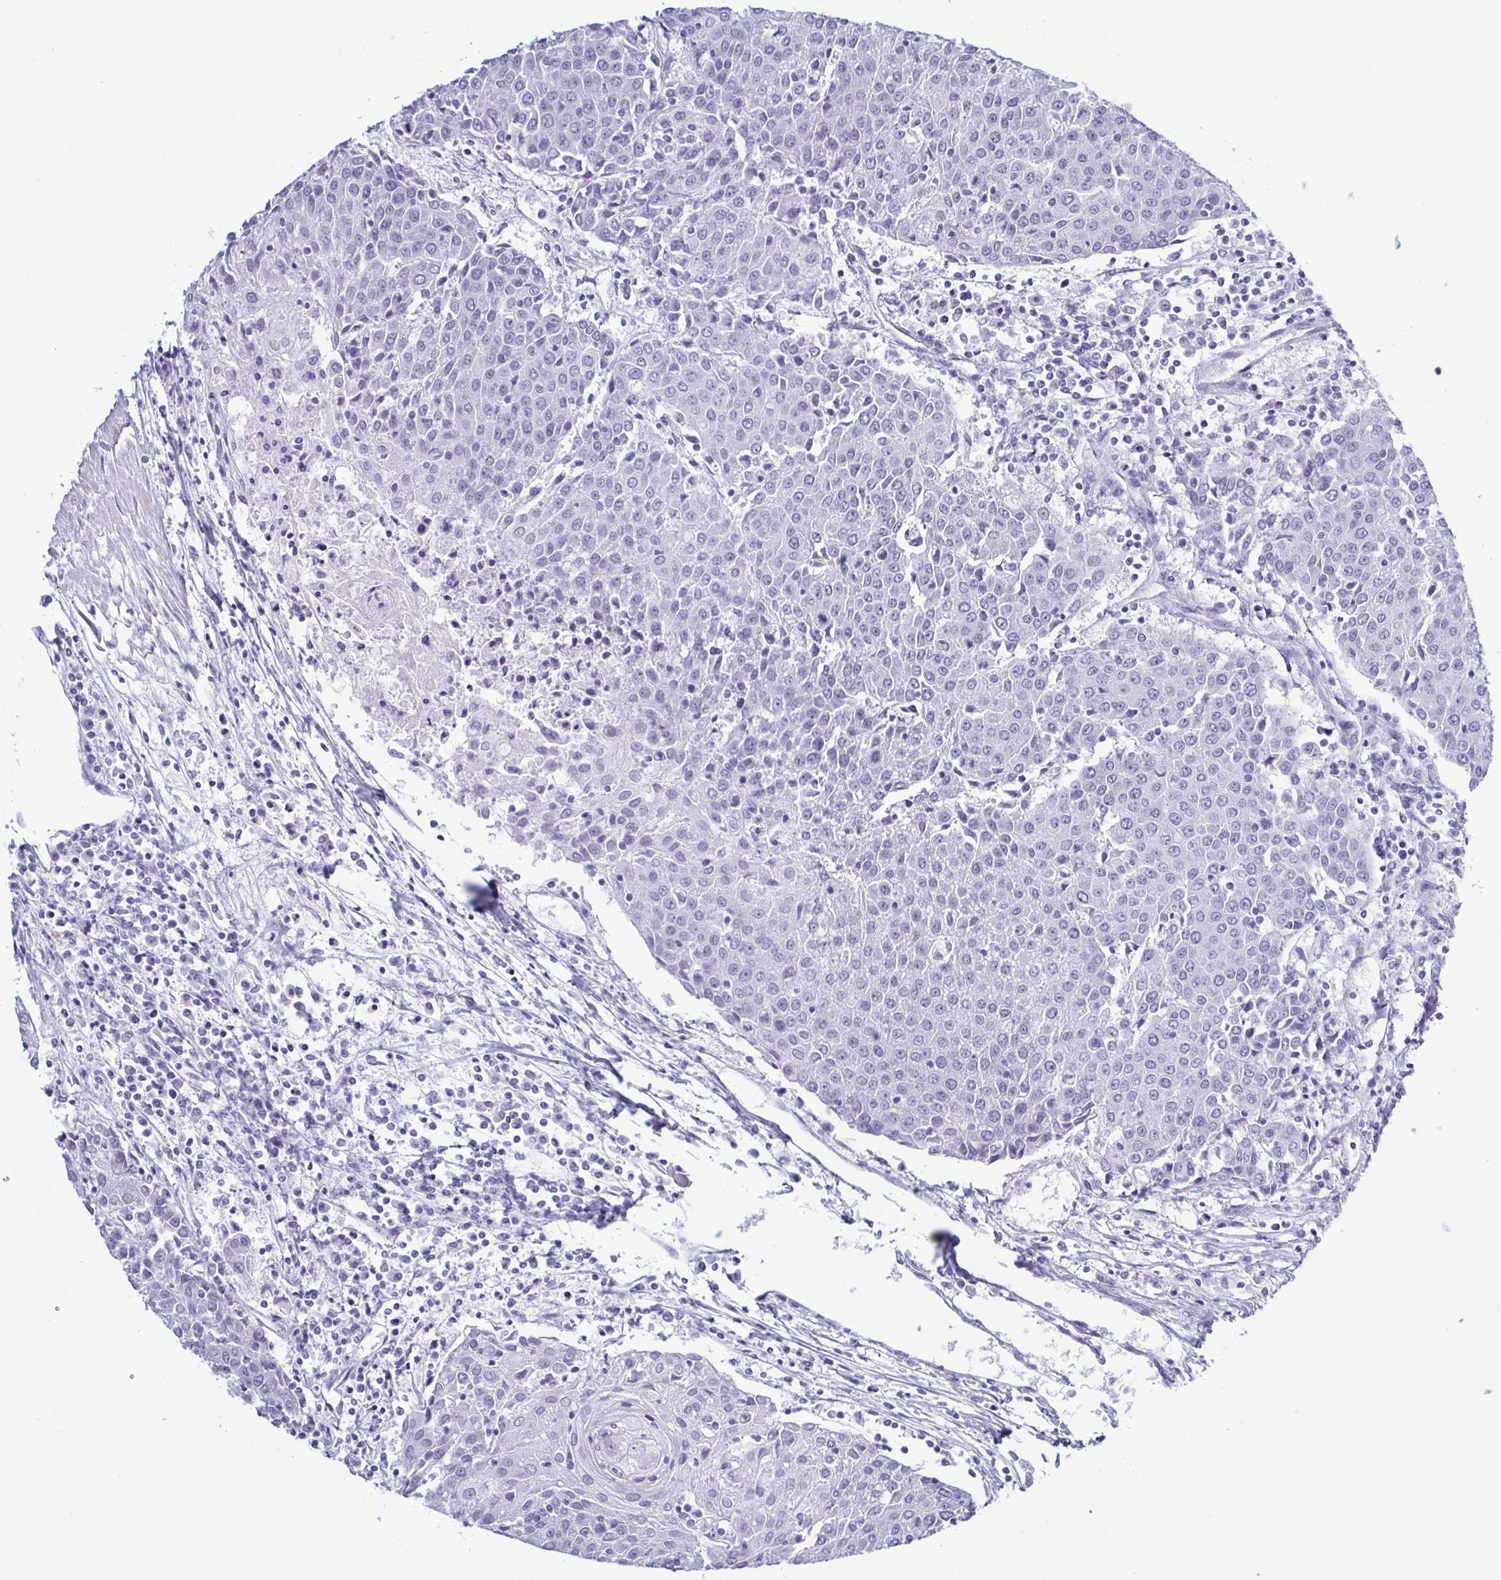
{"staining": {"intensity": "negative", "quantity": "none", "location": "none"}, "tissue": "urothelial cancer", "cell_type": "Tumor cells", "image_type": "cancer", "snomed": [{"axis": "morphology", "description": "Urothelial carcinoma, High grade"}, {"axis": "topography", "description": "Urinary bladder"}], "caption": "This is an IHC histopathology image of high-grade urothelial carcinoma. There is no expression in tumor cells.", "gene": "SUGP2", "patient": {"sex": "female", "age": 85}}